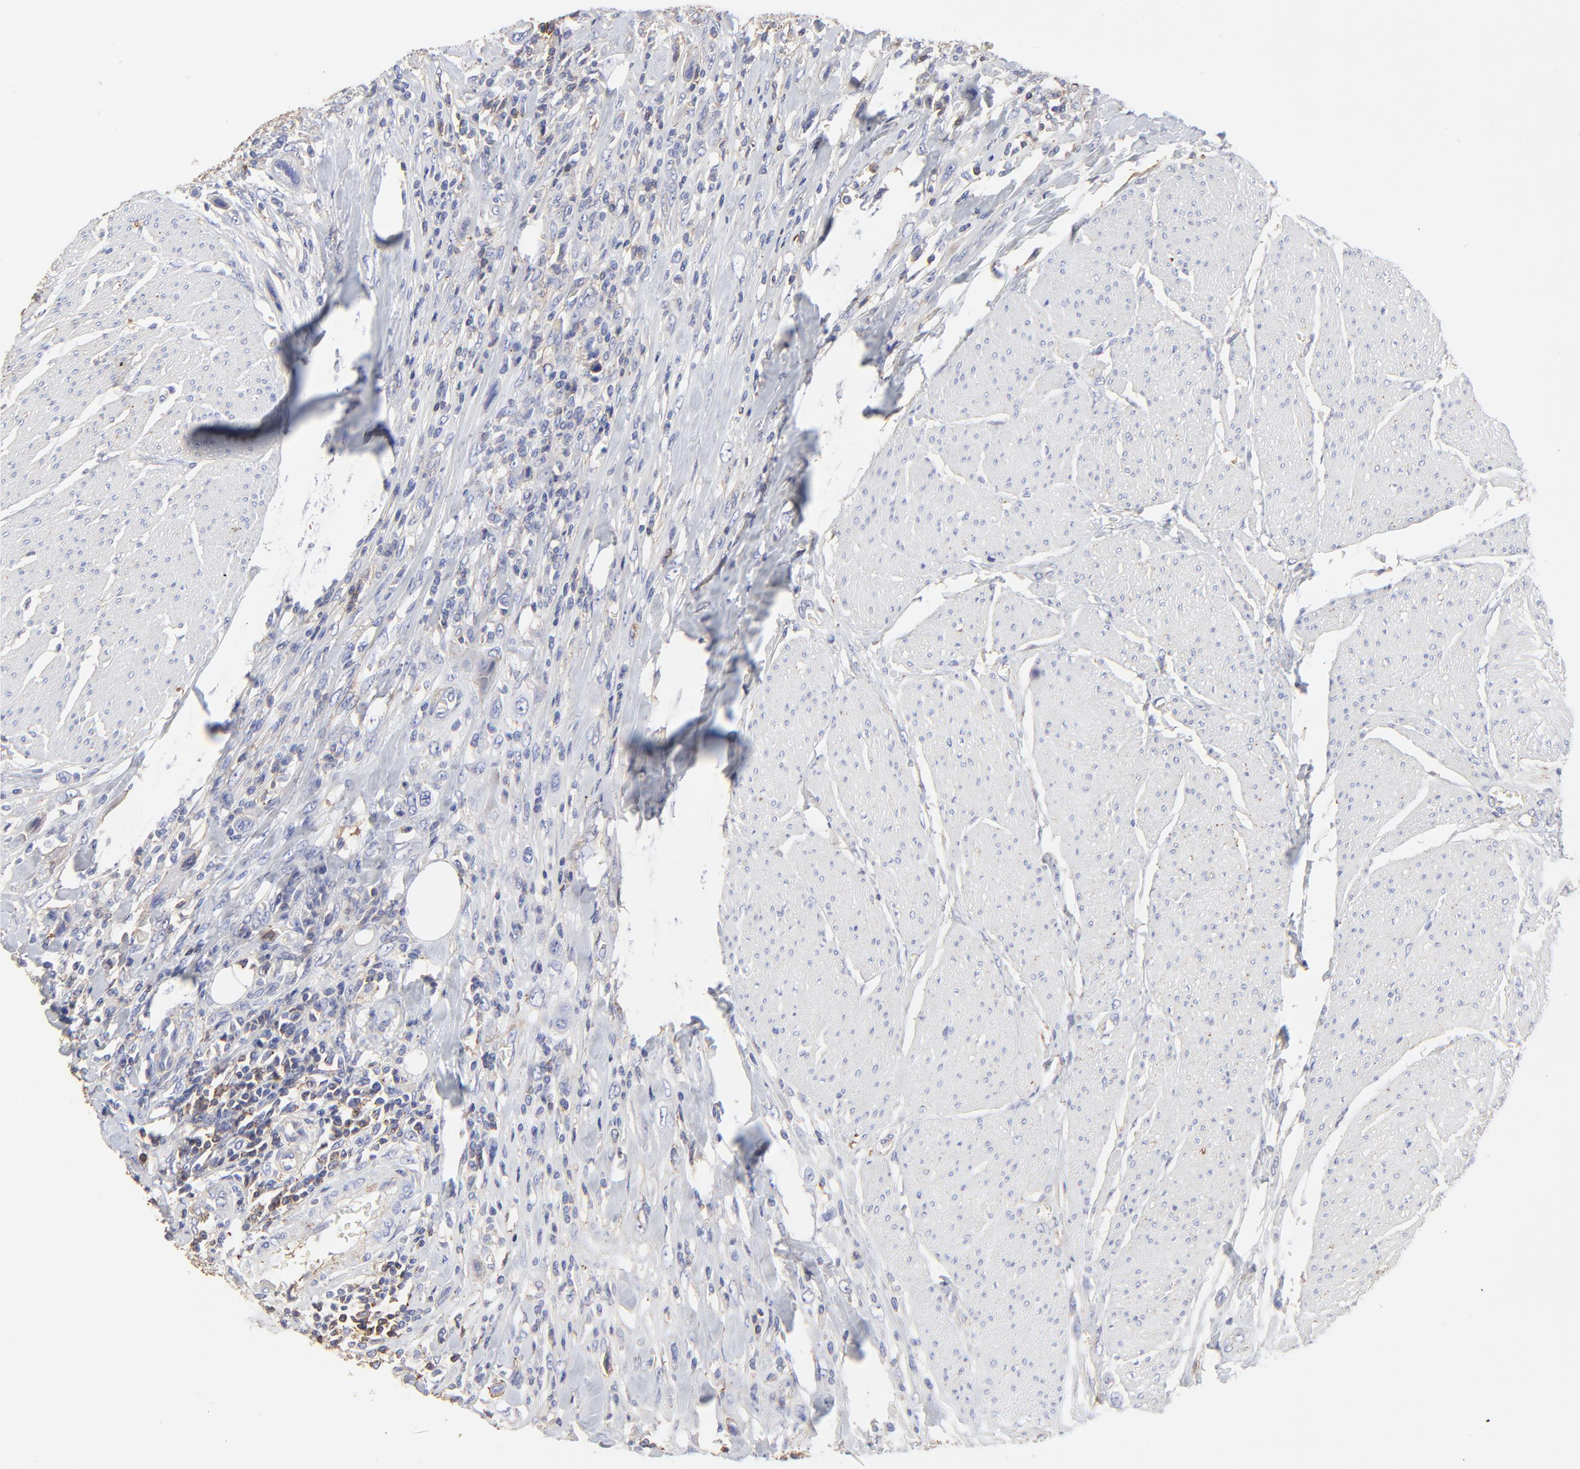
{"staining": {"intensity": "negative", "quantity": "none", "location": "none"}, "tissue": "urothelial cancer", "cell_type": "Tumor cells", "image_type": "cancer", "snomed": [{"axis": "morphology", "description": "Urothelial carcinoma, High grade"}, {"axis": "topography", "description": "Urinary bladder"}], "caption": "There is no significant expression in tumor cells of high-grade urothelial carcinoma.", "gene": "ANXA6", "patient": {"sex": "male", "age": 50}}